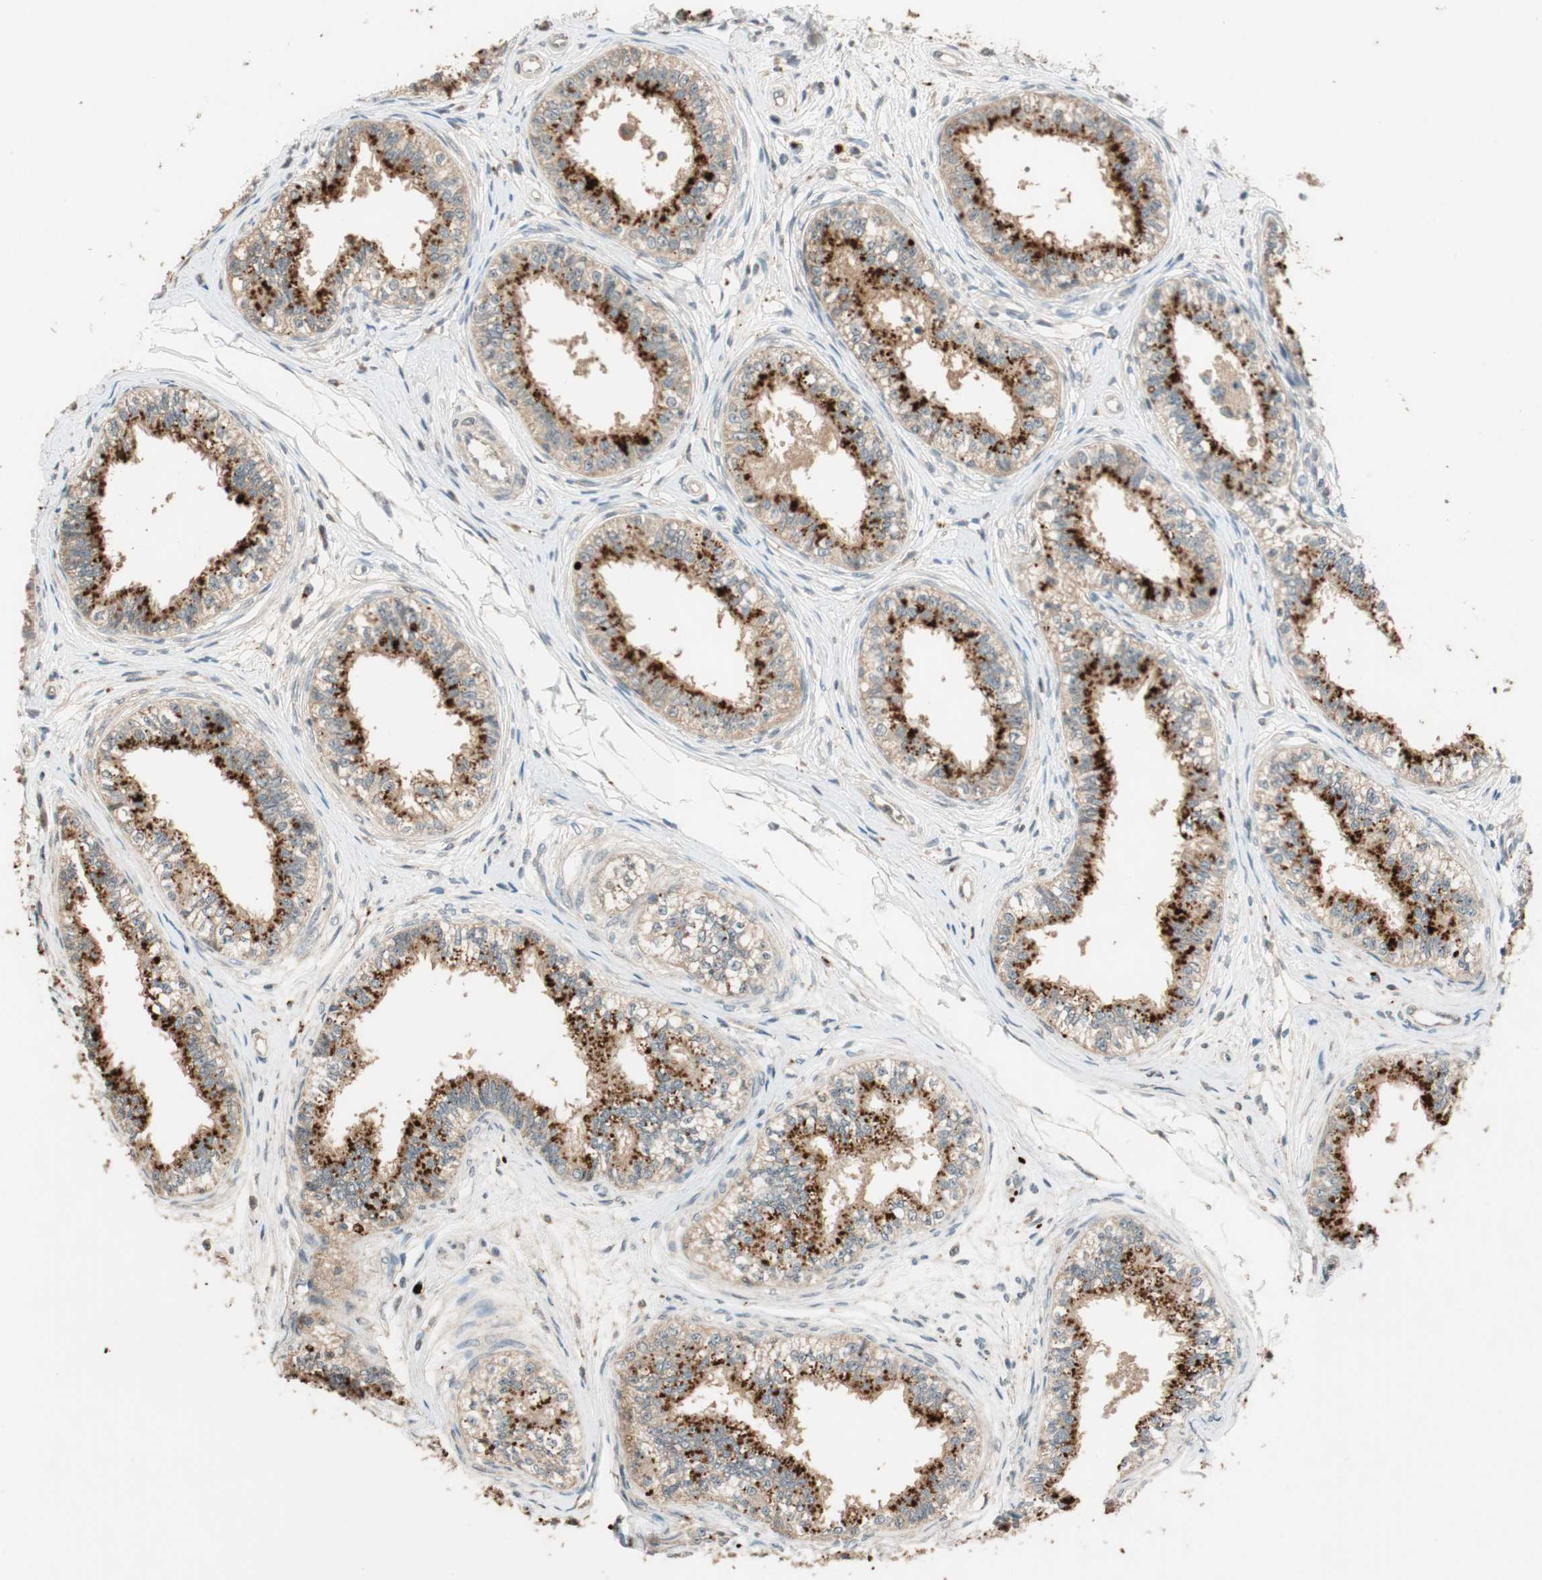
{"staining": {"intensity": "moderate", "quantity": ">75%", "location": "cytoplasmic/membranous"}, "tissue": "epididymis", "cell_type": "Glandular cells", "image_type": "normal", "snomed": [{"axis": "morphology", "description": "Normal tissue, NOS"}, {"axis": "morphology", "description": "Adenocarcinoma, metastatic, NOS"}, {"axis": "topography", "description": "Testis"}, {"axis": "topography", "description": "Epididymis"}], "caption": "This micrograph demonstrates benign epididymis stained with immunohistochemistry (IHC) to label a protein in brown. The cytoplasmic/membranous of glandular cells show moderate positivity for the protein. Nuclei are counter-stained blue.", "gene": "GLB1", "patient": {"sex": "male", "age": 26}}